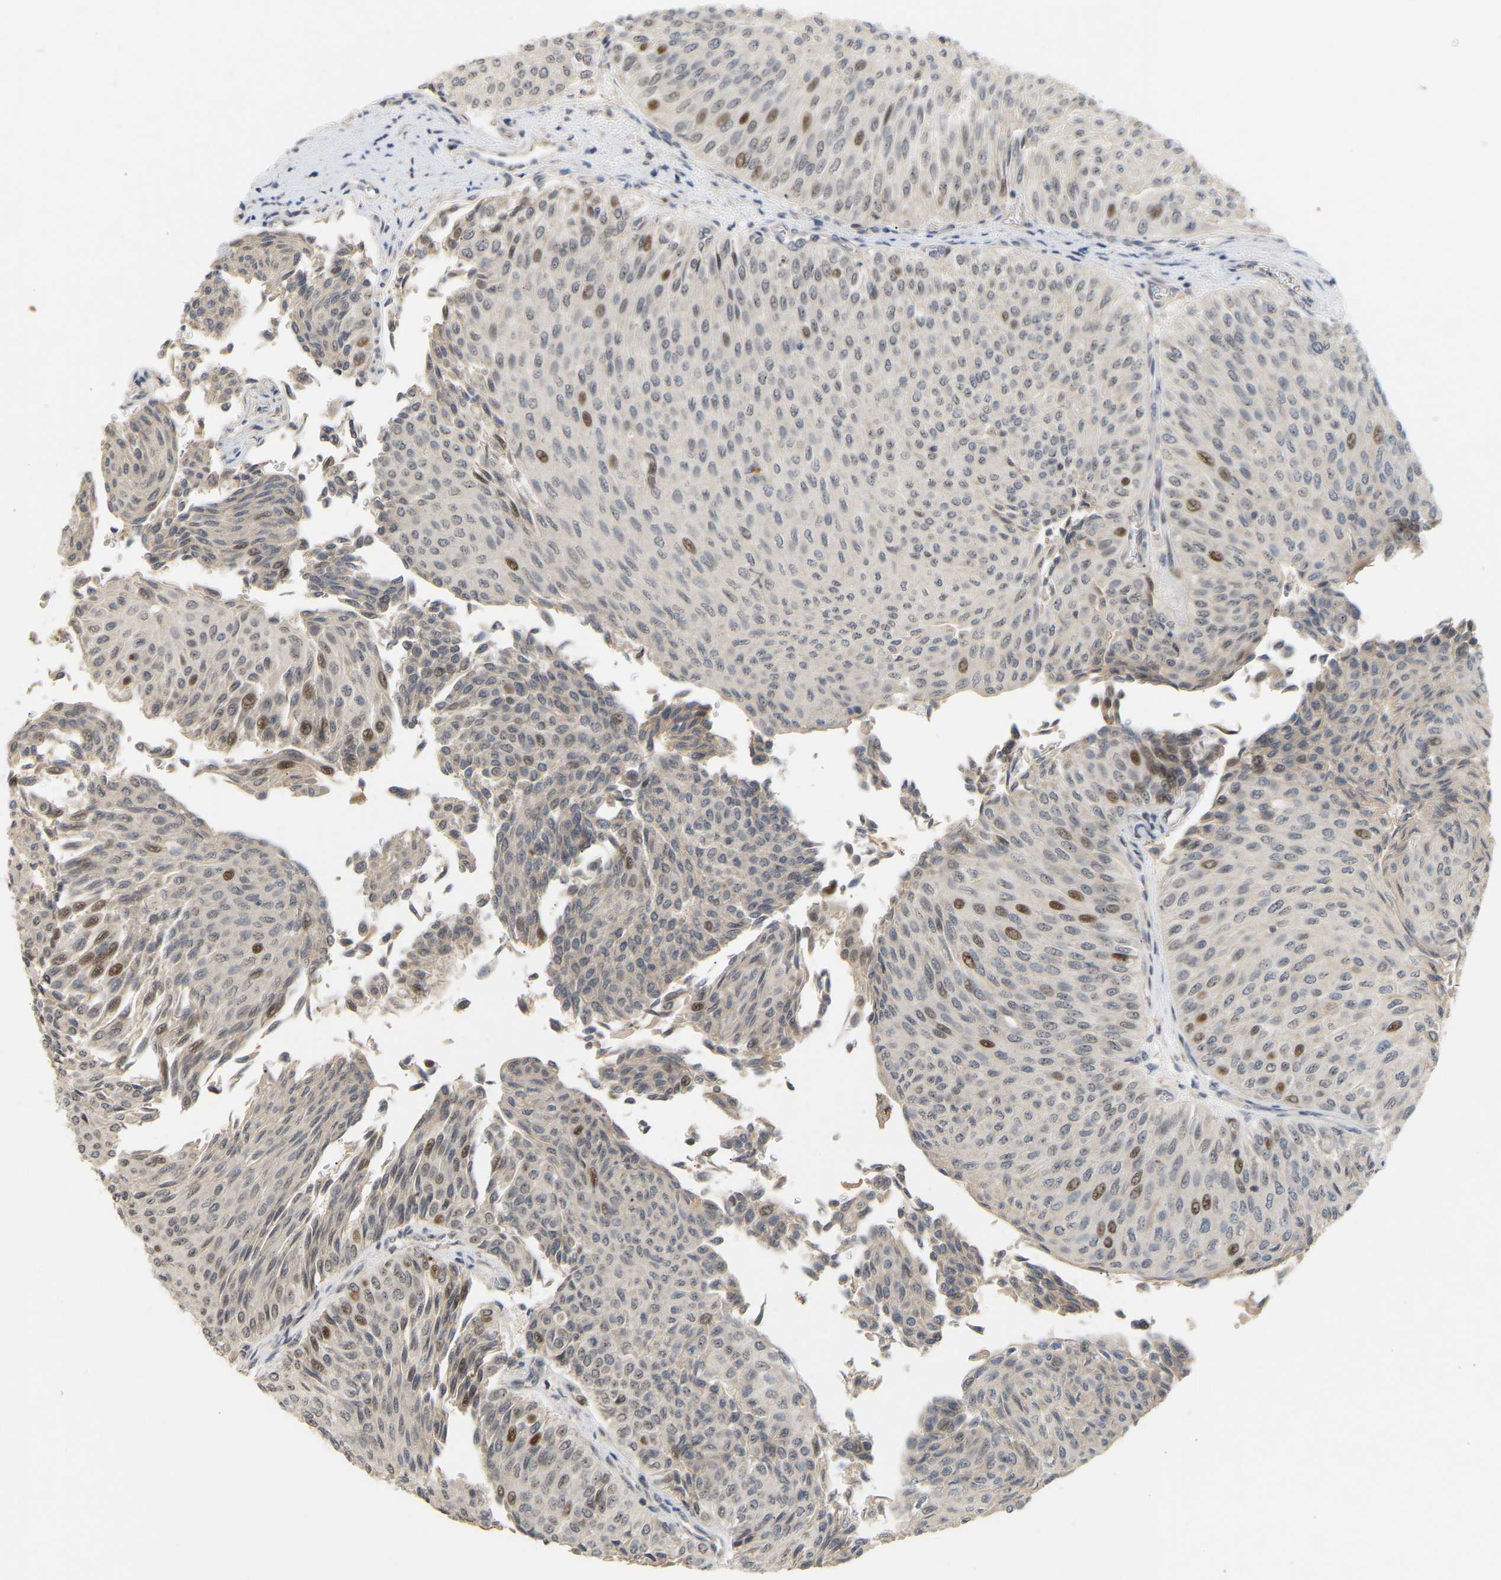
{"staining": {"intensity": "moderate", "quantity": "<25%", "location": "nuclear"}, "tissue": "urothelial cancer", "cell_type": "Tumor cells", "image_type": "cancer", "snomed": [{"axis": "morphology", "description": "Urothelial carcinoma, Low grade"}, {"axis": "topography", "description": "Urinary bladder"}], "caption": "Human urothelial cancer stained with a protein marker reveals moderate staining in tumor cells.", "gene": "PTPN4", "patient": {"sex": "male", "age": 78}}